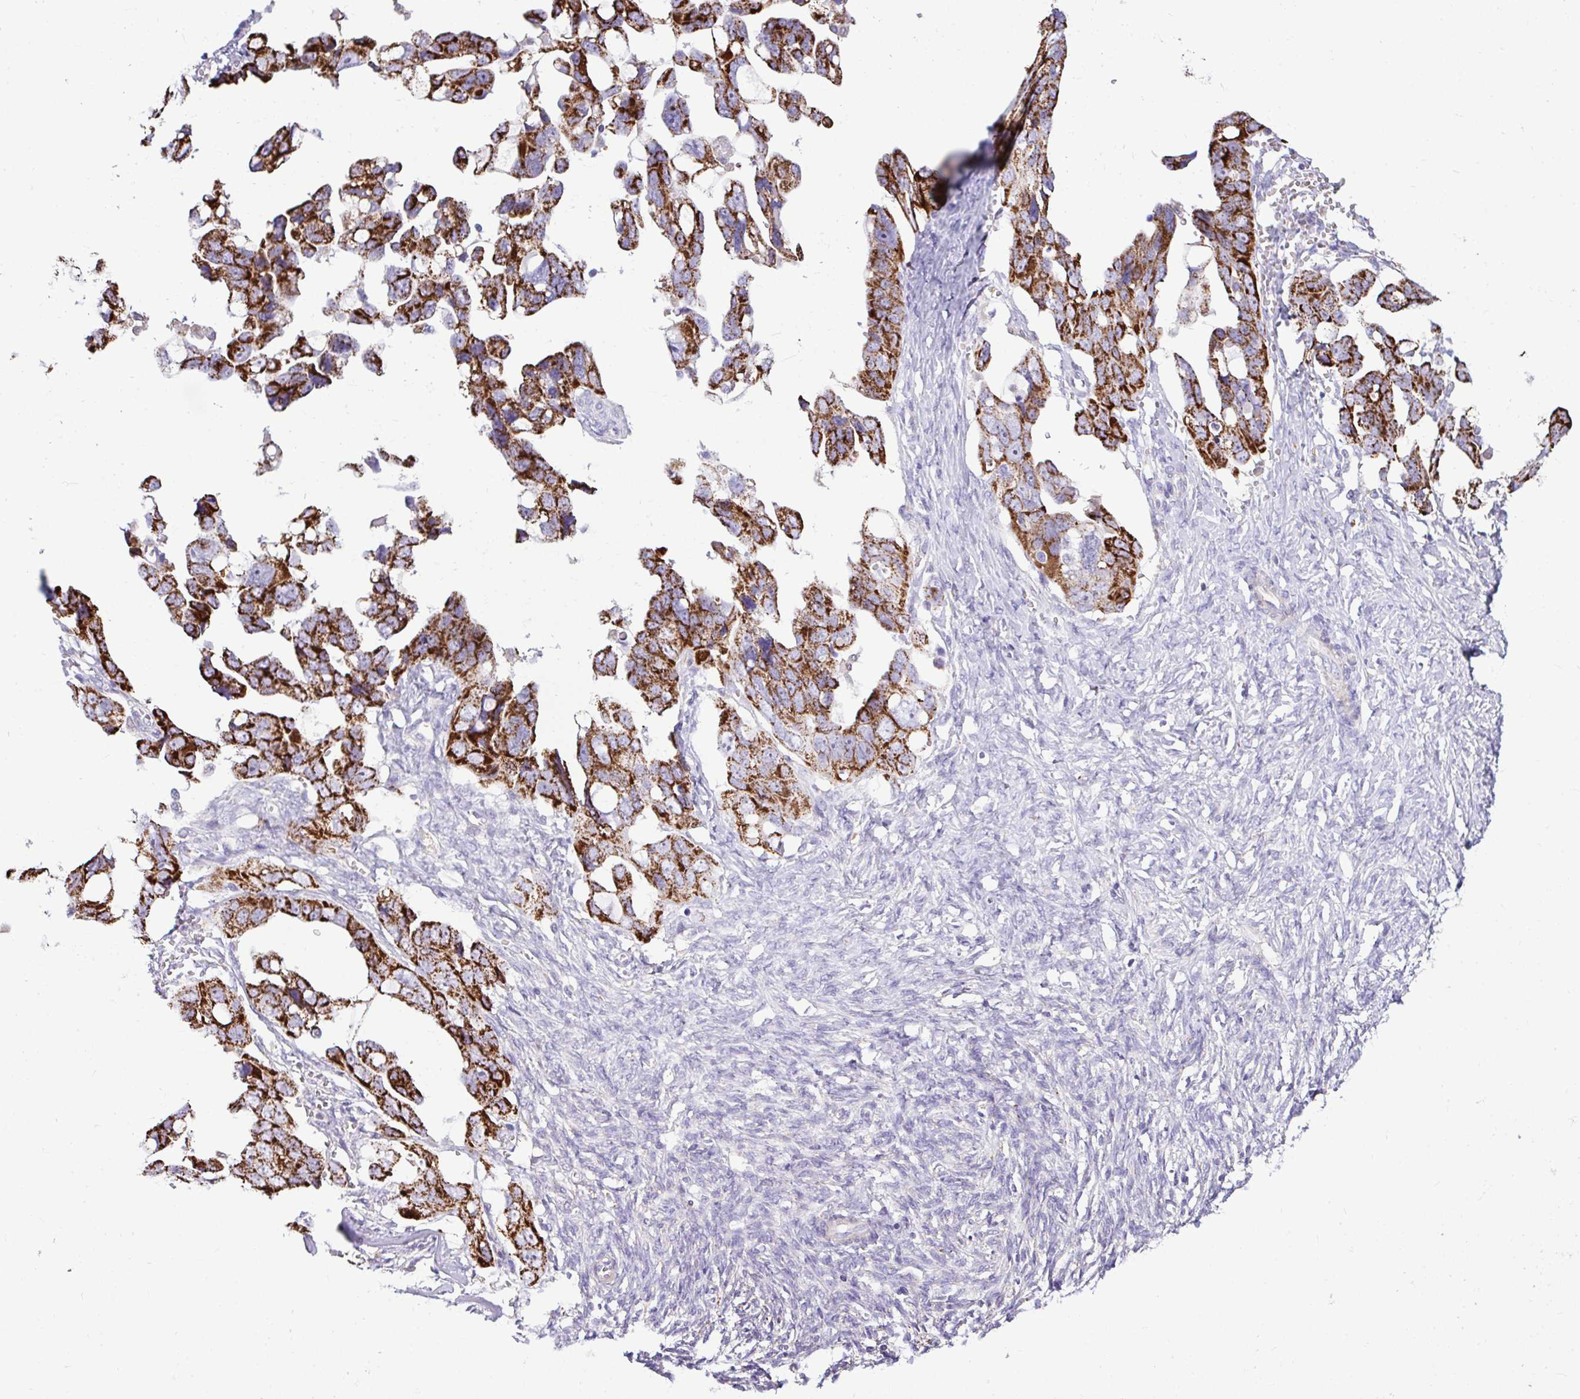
{"staining": {"intensity": "strong", "quantity": ">75%", "location": "cytoplasmic/membranous"}, "tissue": "ovarian cancer", "cell_type": "Tumor cells", "image_type": "cancer", "snomed": [{"axis": "morphology", "description": "Cystadenocarcinoma, serous, NOS"}, {"axis": "topography", "description": "Ovary"}], "caption": "Human ovarian cancer (serous cystadenocarcinoma) stained with a brown dye demonstrates strong cytoplasmic/membranous positive staining in approximately >75% of tumor cells.", "gene": "SARS2", "patient": {"sex": "female", "age": 59}}